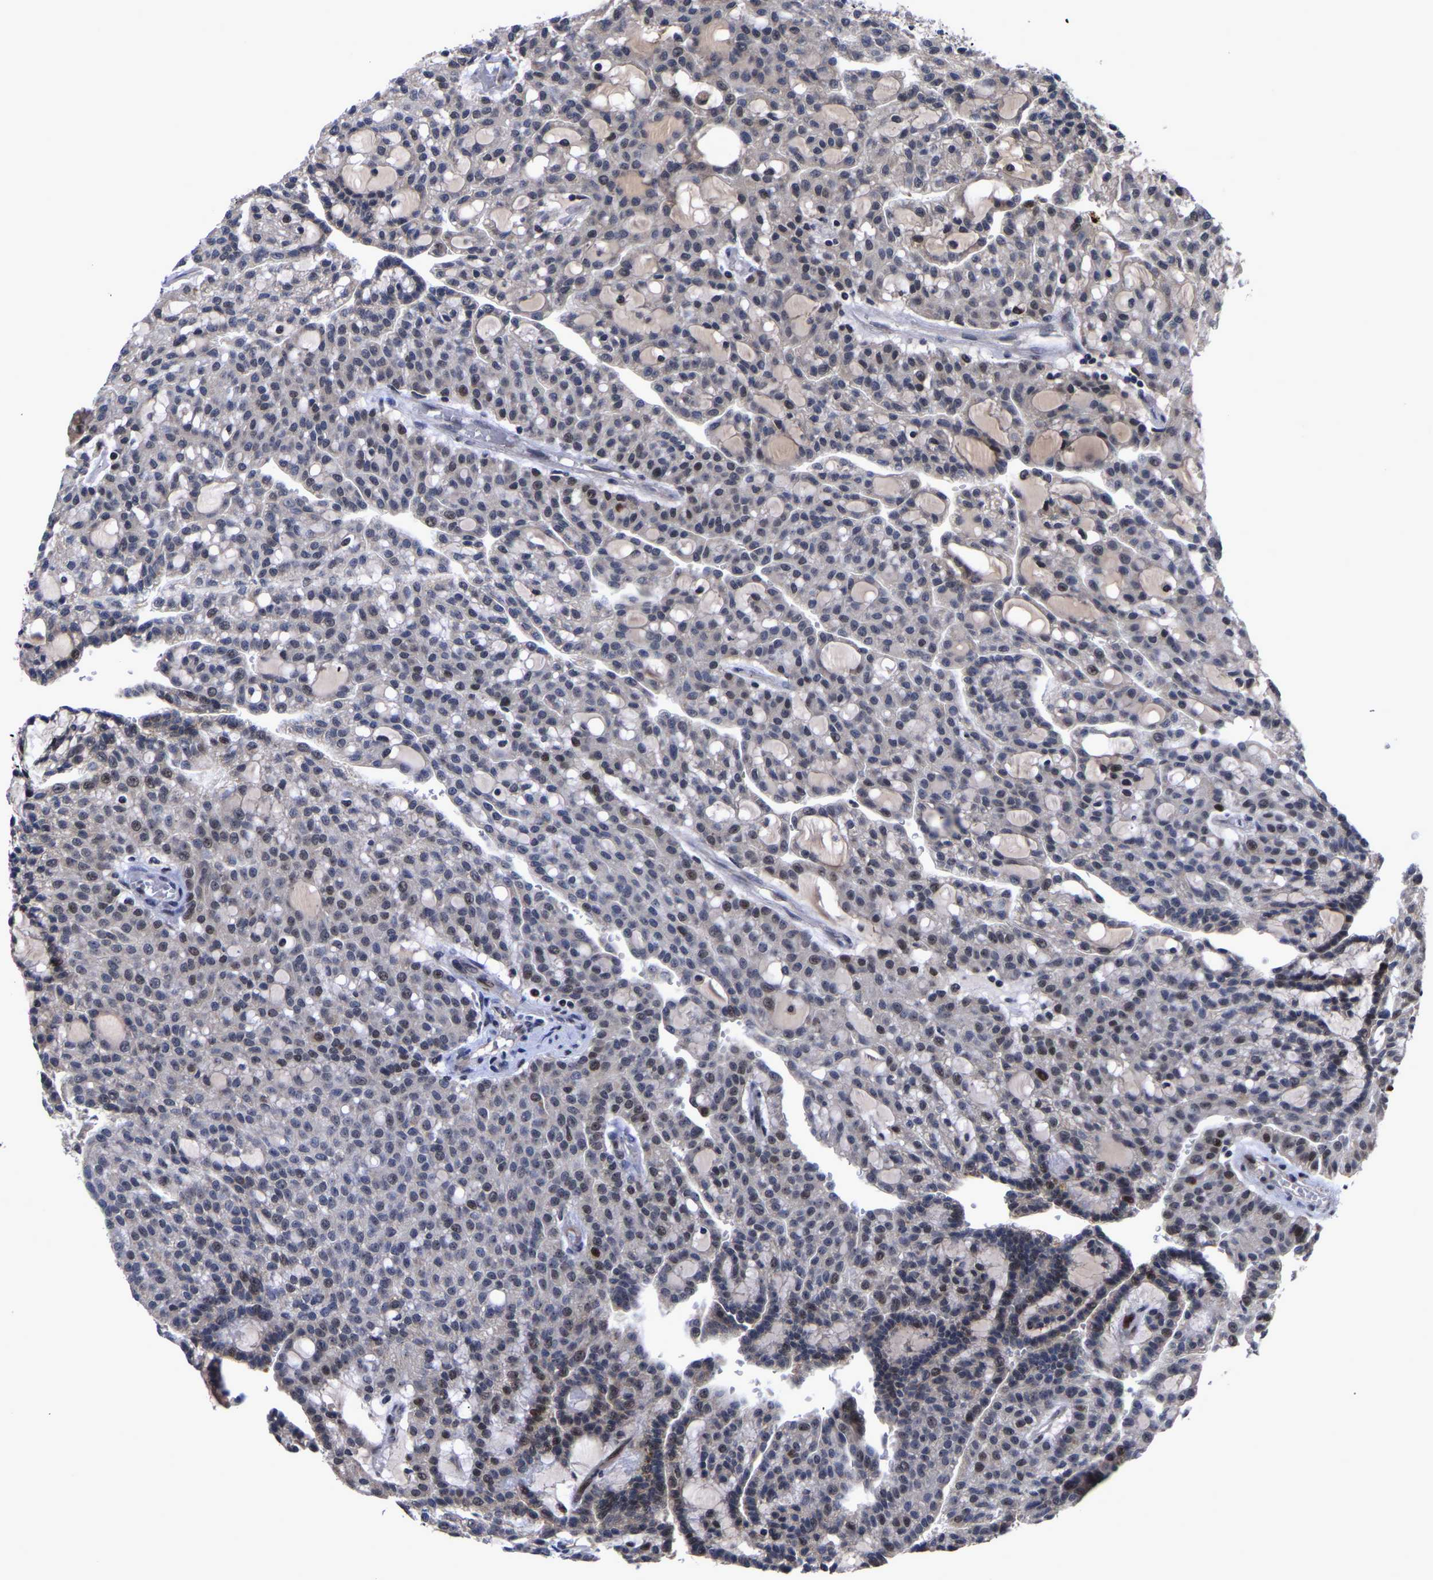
{"staining": {"intensity": "strong", "quantity": "<25%", "location": "nuclear"}, "tissue": "renal cancer", "cell_type": "Tumor cells", "image_type": "cancer", "snomed": [{"axis": "morphology", "description": "Adenocarcinoma, NOS"}, {"axis": "topography", "description": "Kidney"}], "caption": "High-power microscopy captured an immunohistochemistry image of adenocarcinoma (renal), revealing strong nuclear staining in about <25% of tumor cells. The staining was performed using DAB (3,3'-diaminobenzidine) to visualize the protein expression in brown, while the nuclei were stained in blue with hematoxylin (Magnification: 20x).", "gene": "JUNB", "patient": {"sex": "male", "age": 63}}